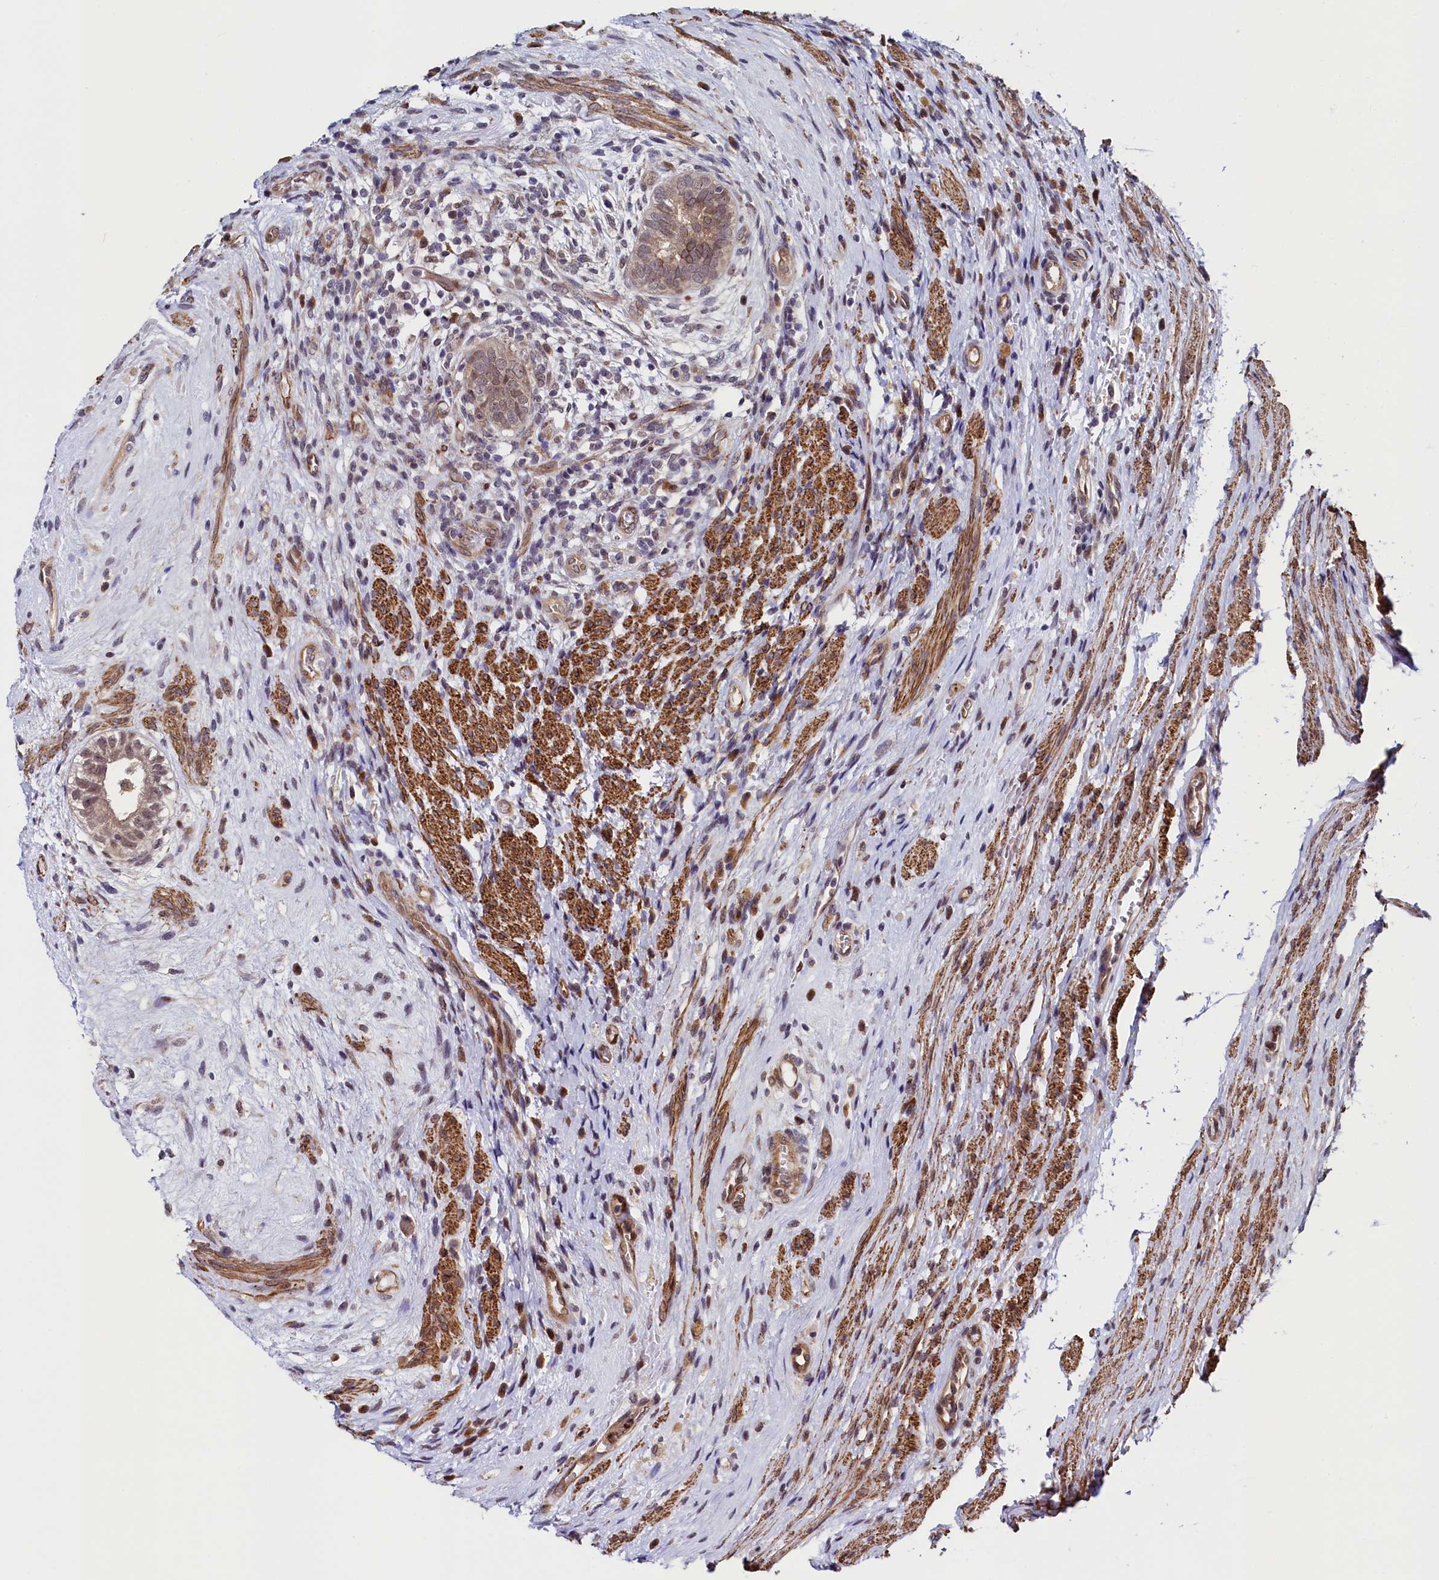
{"staining": {"intensity": "weak", "quantity": ">75%", "location": "nuclear"}, "tissue": "testis cancer", "cell_type": "Tumor cells", "image_type": "cancer", "snomed": [{"axis": "morphology", "description": "Carcinoma, Embryonal, NOS"}, {"axis": "topography", "description": "Testis"}], "caption": "Tumor cells show low levels of weak nuclear staining in approximately >75% of cells in testis cancer. (brown staining indicates protein expression, while blue staining denotes nuclei).", "gene": "LEO1", "patient": {"sex": "male", "age": 26}}